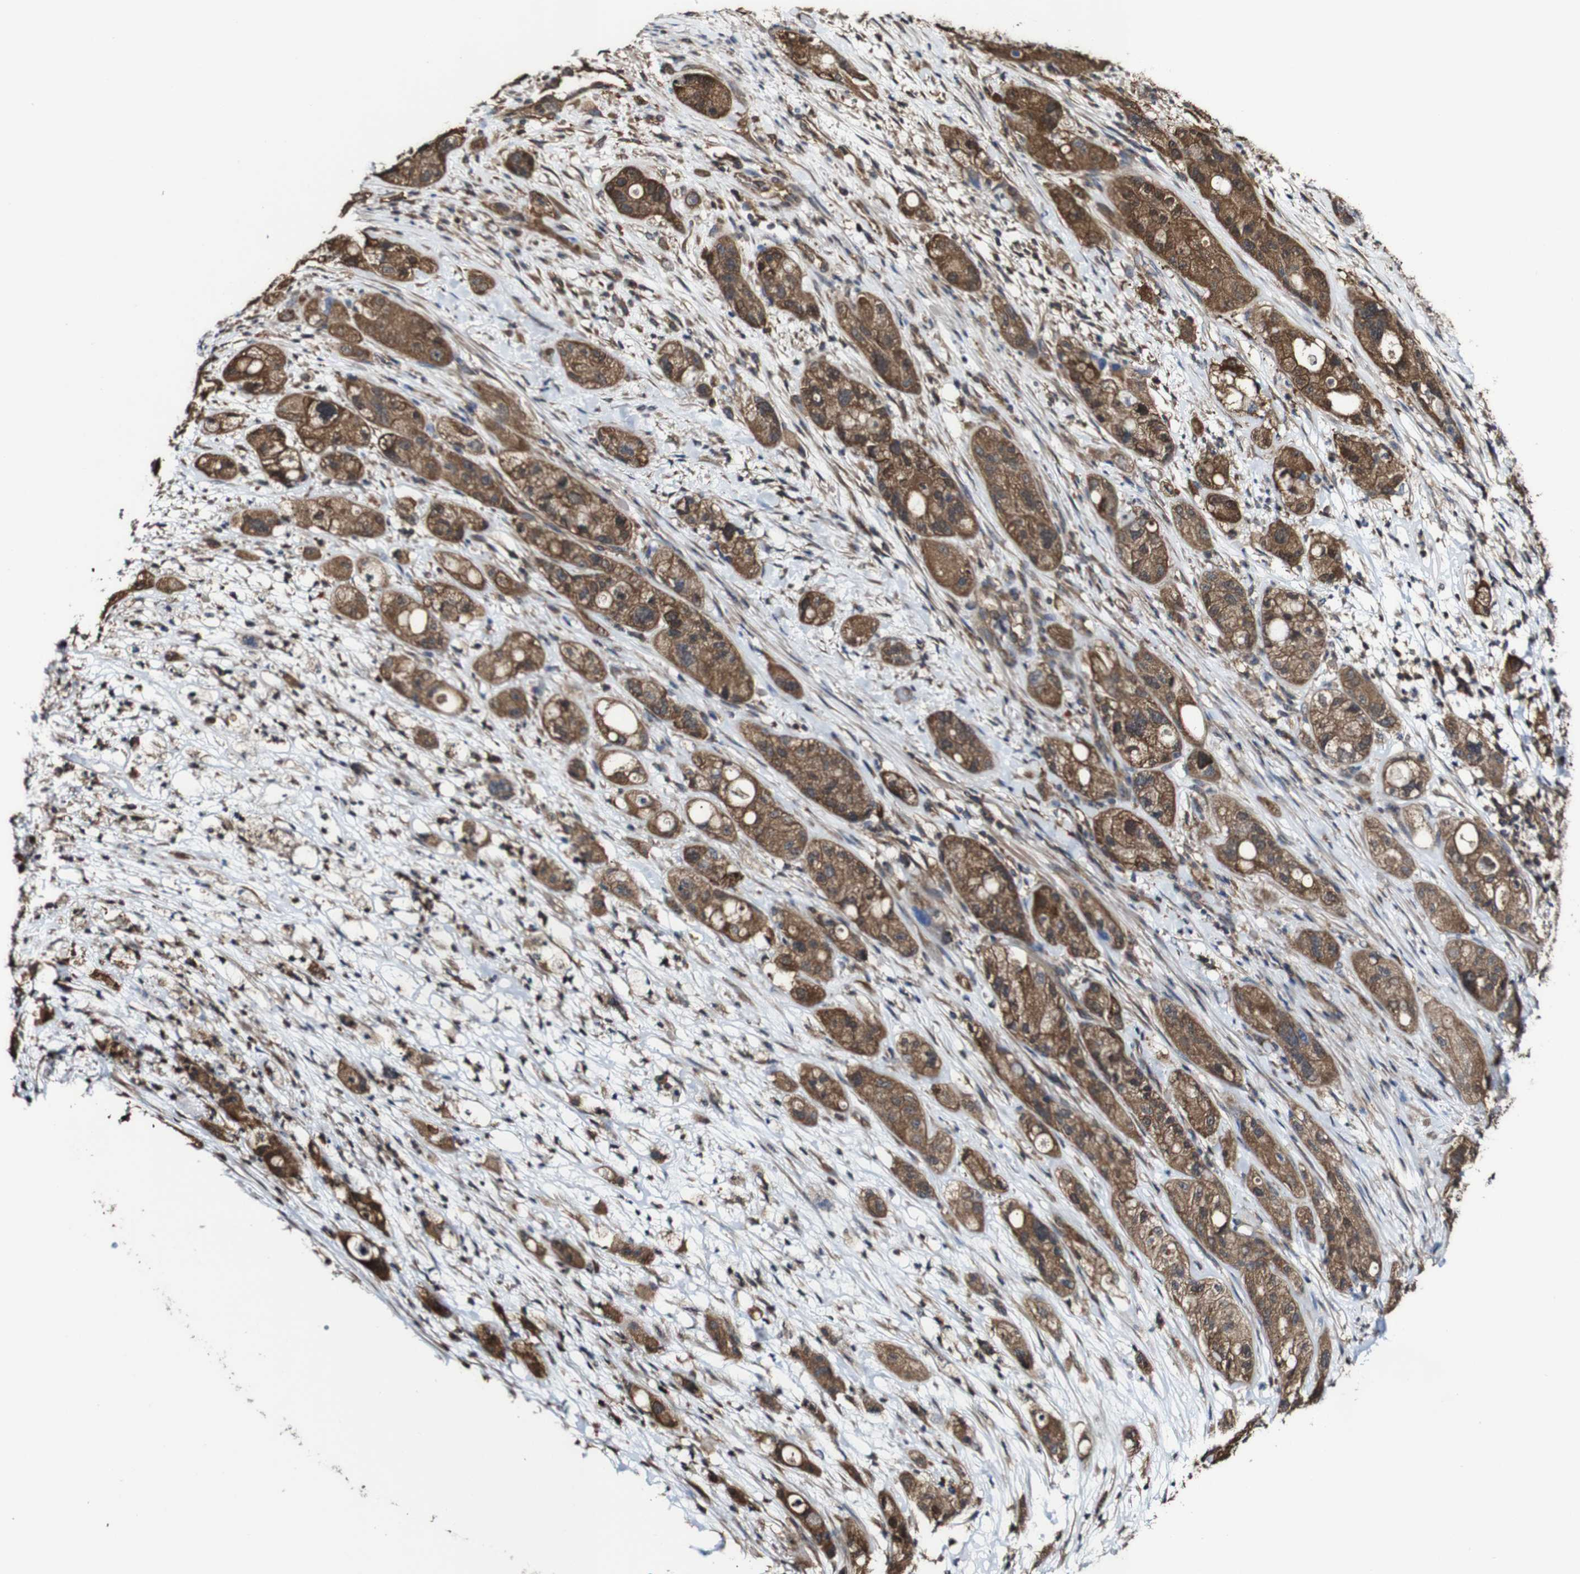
{"staining": {"intensity": "moderate", "quantity": ">75%", "location": "cytoplasmic/membranous"}, "tissue": "pancreatic cancer", "cell_type": "Tumor cells", "image_type": "cancer", "snomed": [{"axis": "morphology", "description": "Adenocarcinoma, NOS"}, {"axis": "topography", "description": "Pancreas"}], "caption": "Human pancreatic cancer (adenocarcinoma) stained with a protein marker reveals moderate staining in tumor cells.", "gene": "PTPRR", "patient": {"sex": "female", "age": 78}}